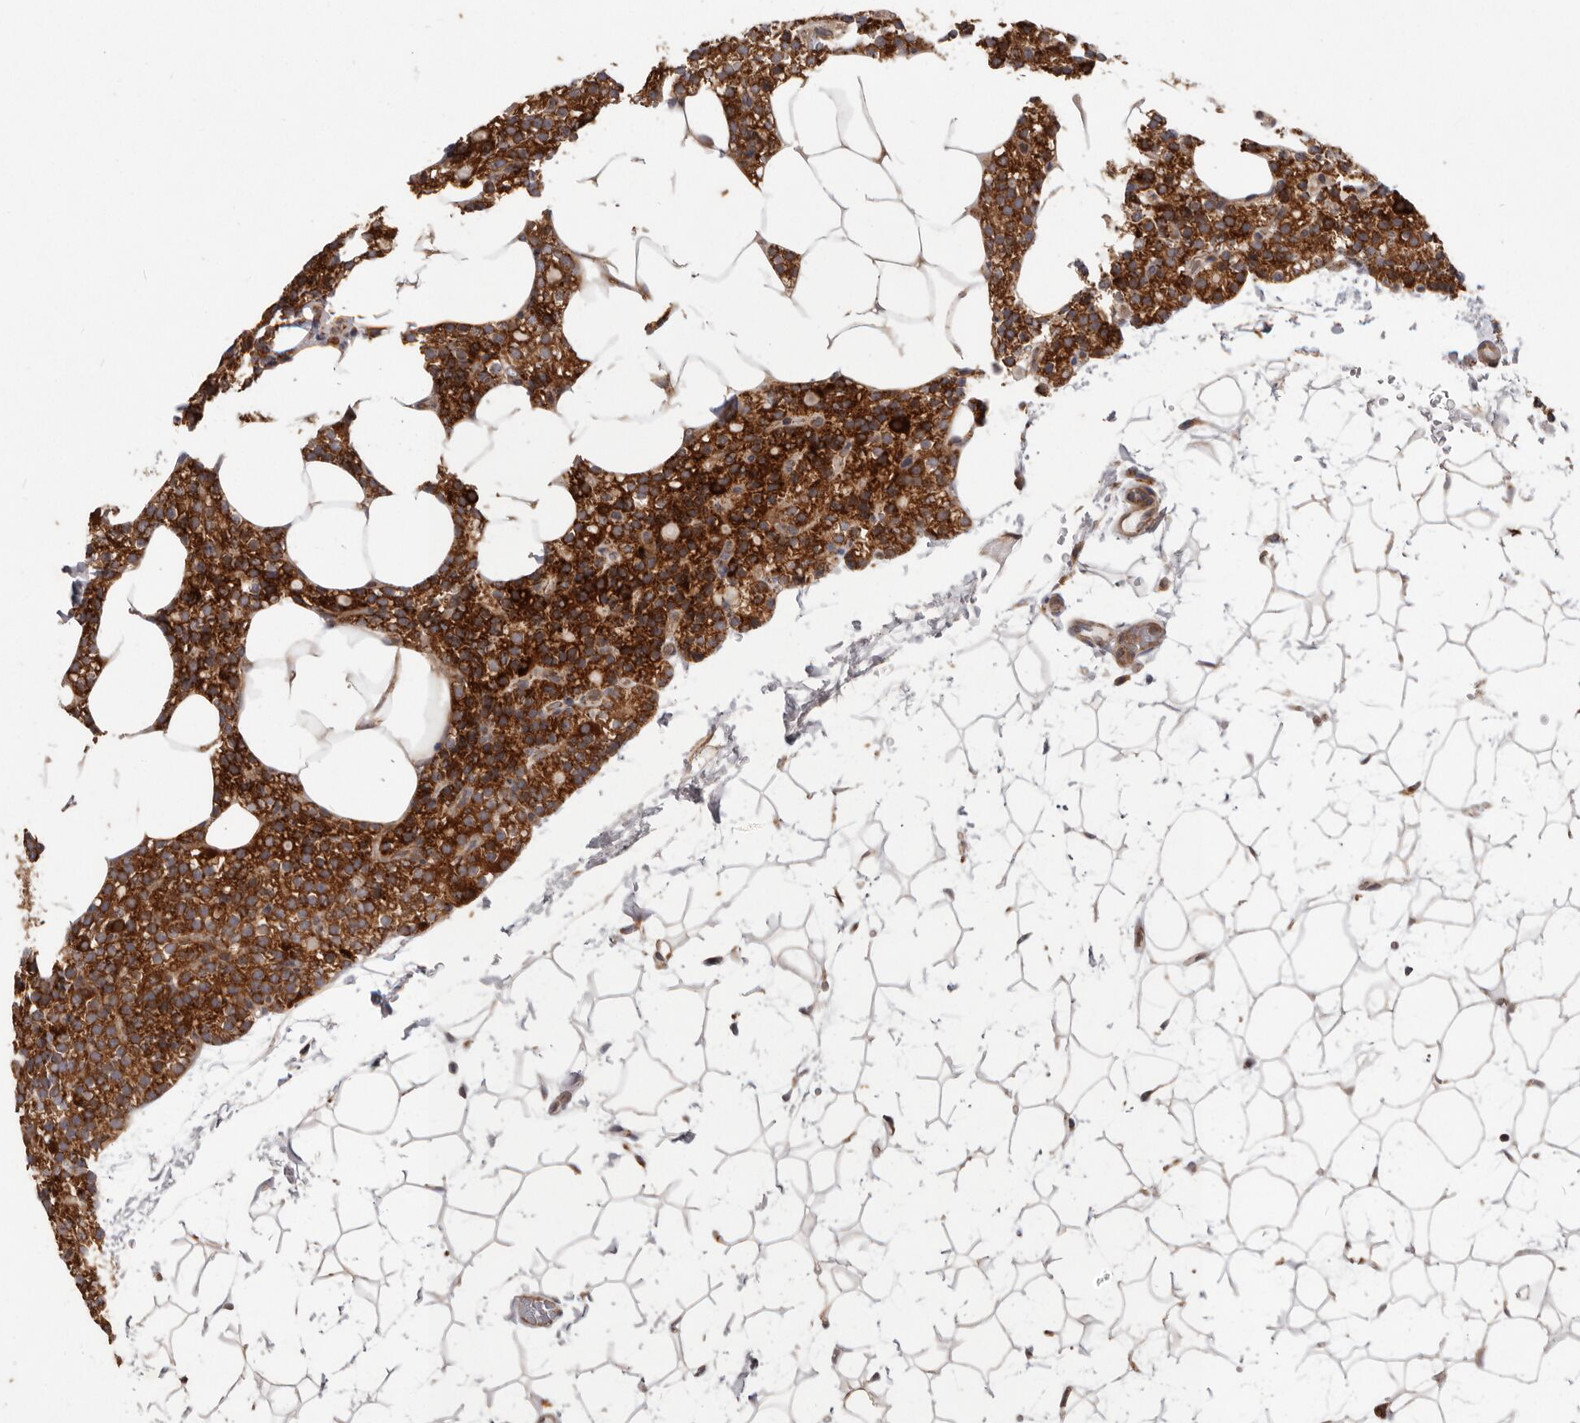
{"staining": {"intensity": "strong", "quantity": ">75%", "location": "cytoplasmic/membranous"}, "tissue": "parathyroid gland", "cell_type": "Glandular cells", "image_type": "normal", "snomed": [{"axis": "morphology", "description": "Normal tissue, NOS"}, {"axis": "topography", "description": "Parathyroid gland"}], "caption": "Strong cytoplasmic/membranous protein positivity is identified in approximately >75% of glandular cells in parathyroid gland. (brown staining indicates protein expression, while blue staining denotes nuclei).", "gene": "MRPS10", "patient": {"sex": "female", "age": 56}}